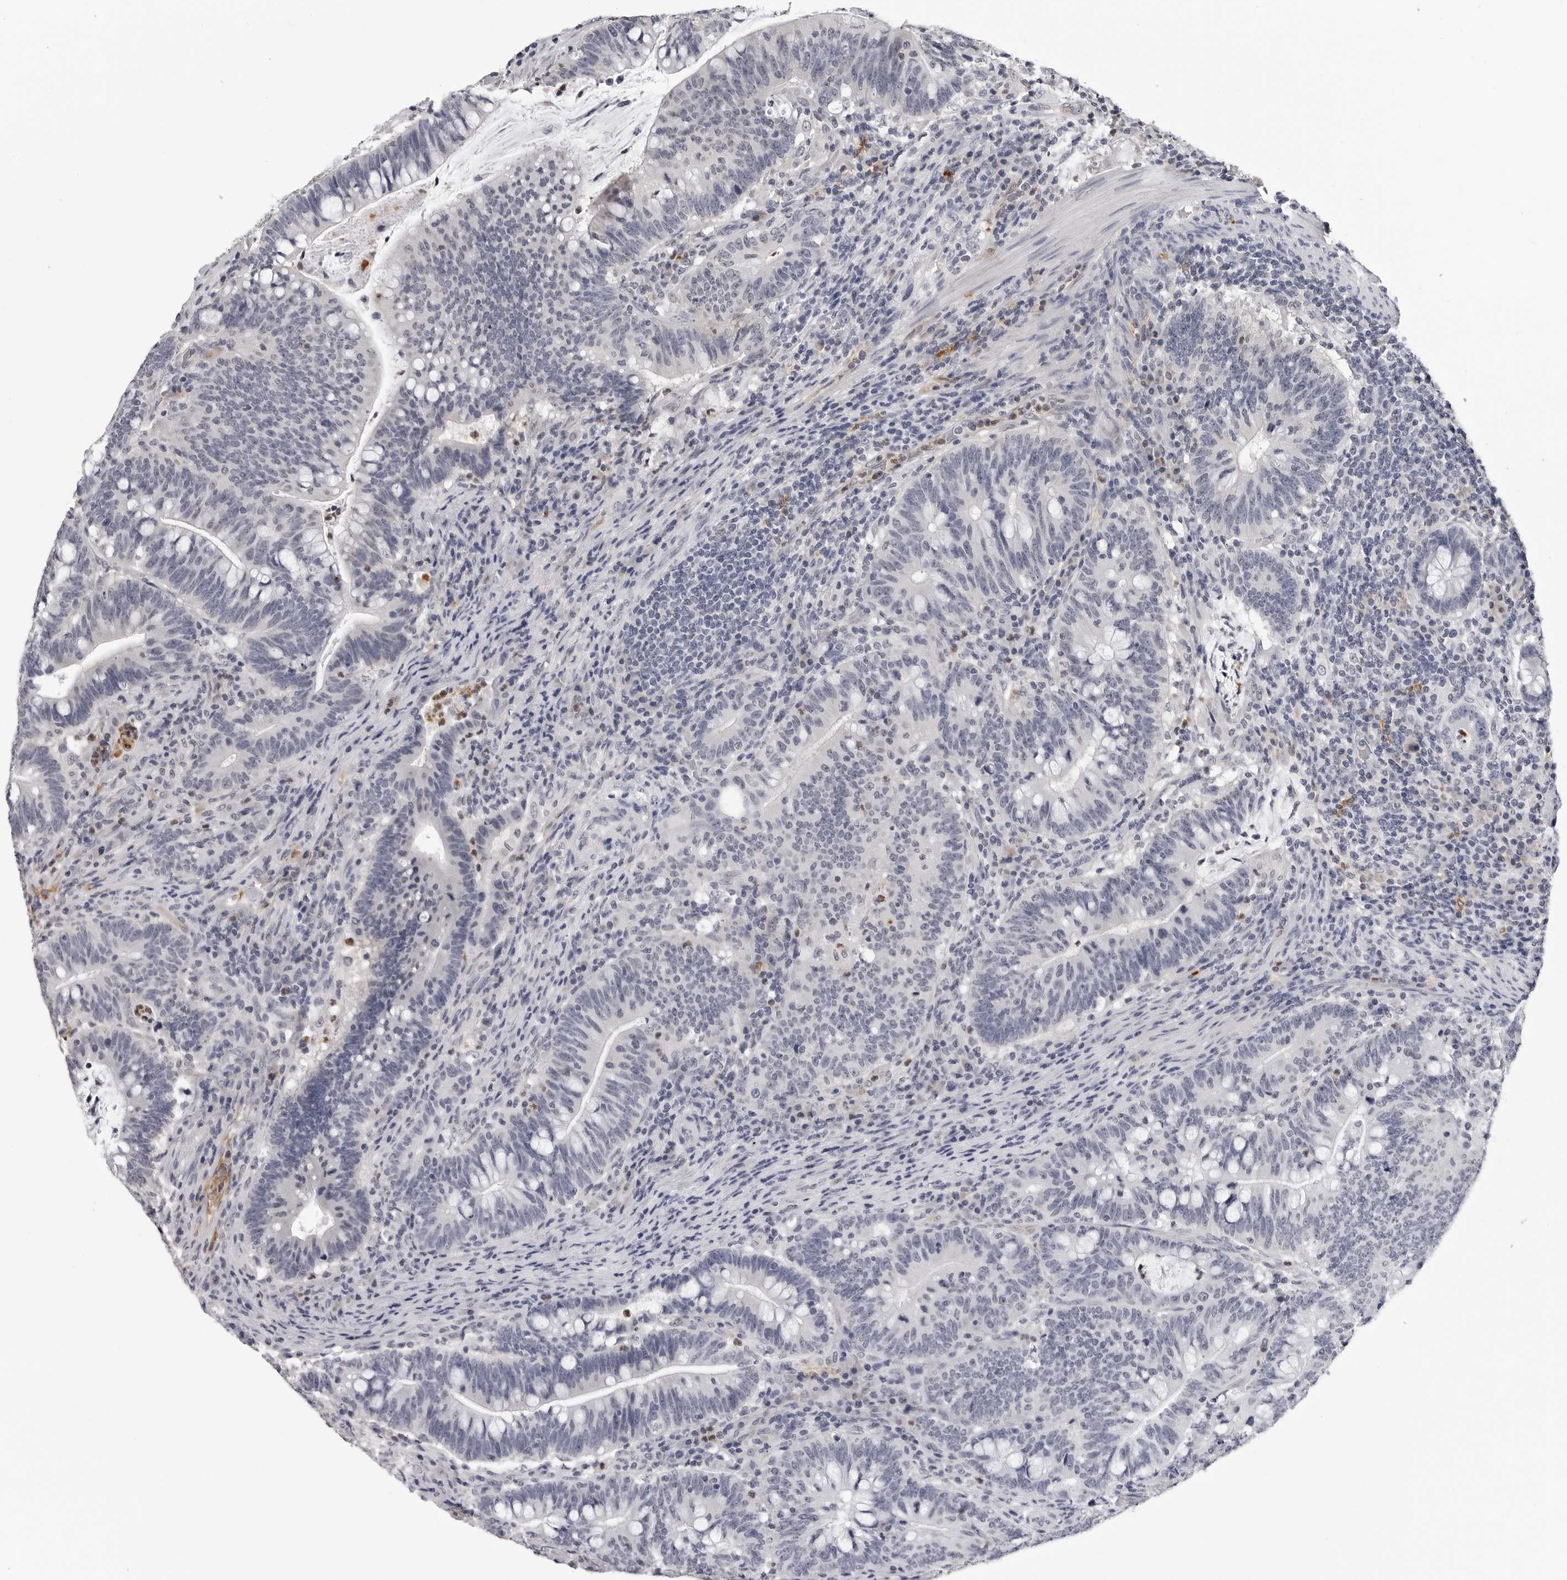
{"staining": {"intensity": "negative", "quantity": "none", "location": "none"}, "tissue": "colorectal cancer", "cell_type": "Tumor cells", "image_type": "cancer", "snomed": [{"axis": "morphology", "description": "Adenocarcinoma, NOS"}, {"axis": "topography", "description": "Colon"}], "caption": "The histopathology image exhibits no staining of tumor cells in colorectal adenocarcinoma.", "gene": "TRMT13", "patient": {"sex": "female", "age": 66}}